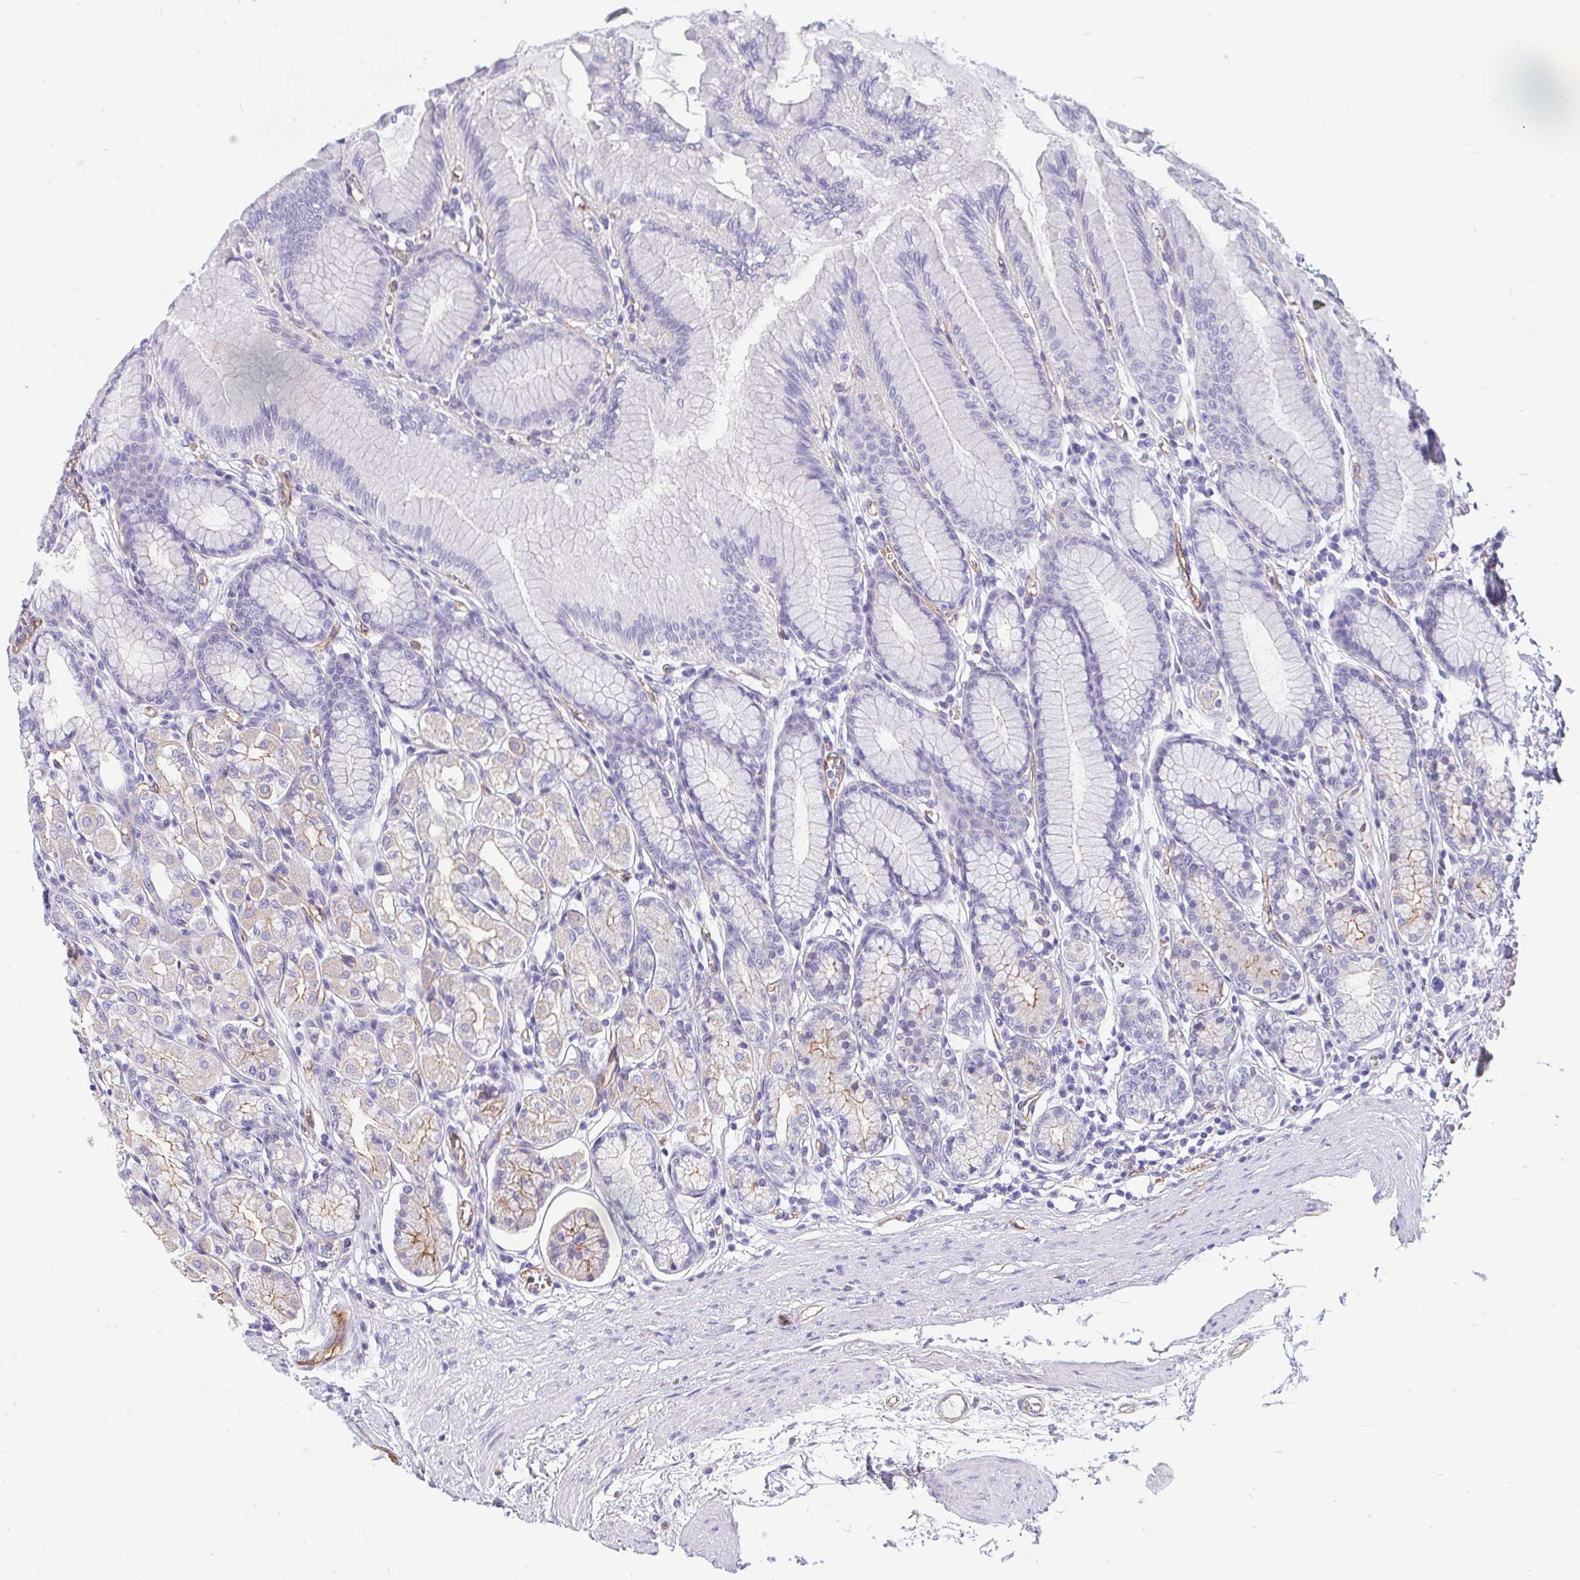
{"staining": {"intensity": "moderate", "quantity": "<25%", "location": "cytoplasmic/membranous"}, "tissue": "stomach", "cell_type": "Glandular cells", "image_type": "normal", "snomed": [{"axis": "morphology", "description": "Normal tissue, NOS"}, {"axis": "topography", "description": "Stomach"}, {"axis": "topography", "description": "Stomach, lower"}], "caption": "Immunohistochemical staining of unremarkable stomach demonstrates moderate cytoplasmic/membranous protein expression in approximately <25% of glandular cells. The protein is shown in brown color, while the nuclei are stained blue.", "gene": "LIMCH1", "patient": {"sex": "male", "age": 76}}